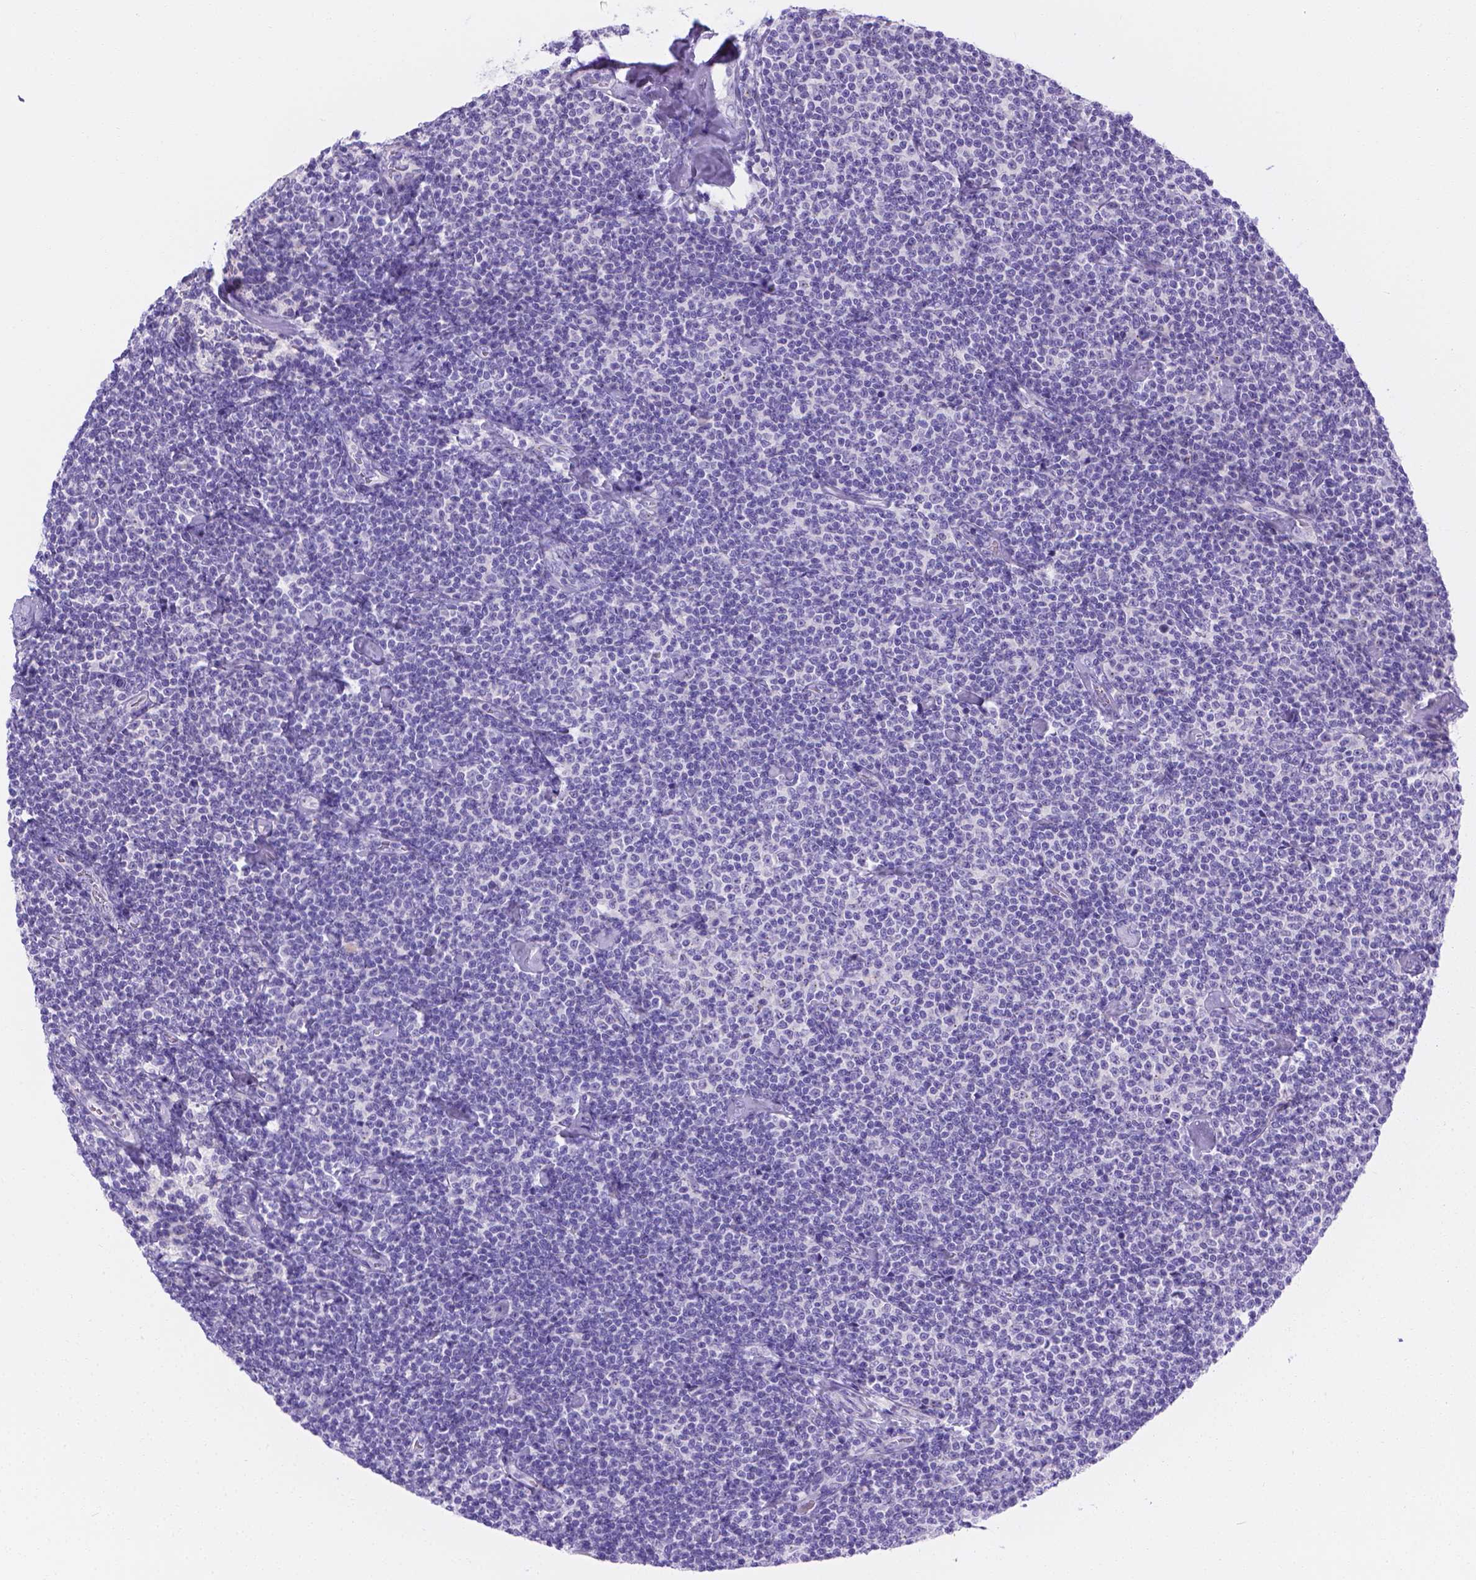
{"staining": {"intensity": "negative", "quantity": "none", "location": "none"}, "tissue": "lymphoma", "cell_type": "Tumor cells", "image_type": "cancer", "snomed": [{"axis": "morphology", "description": "Malignant lymphoma, non-Hodgkin's type, Low grade"}, {"axis": "topography", "description": "Lymph node"}], "caption": "An image of human malignant lymphoma, non-Hodgkin's type (low-grade) is negative for staining in tumor cells.", "gene": "MLN", "patient": {"sex": "male", "age": 81}}